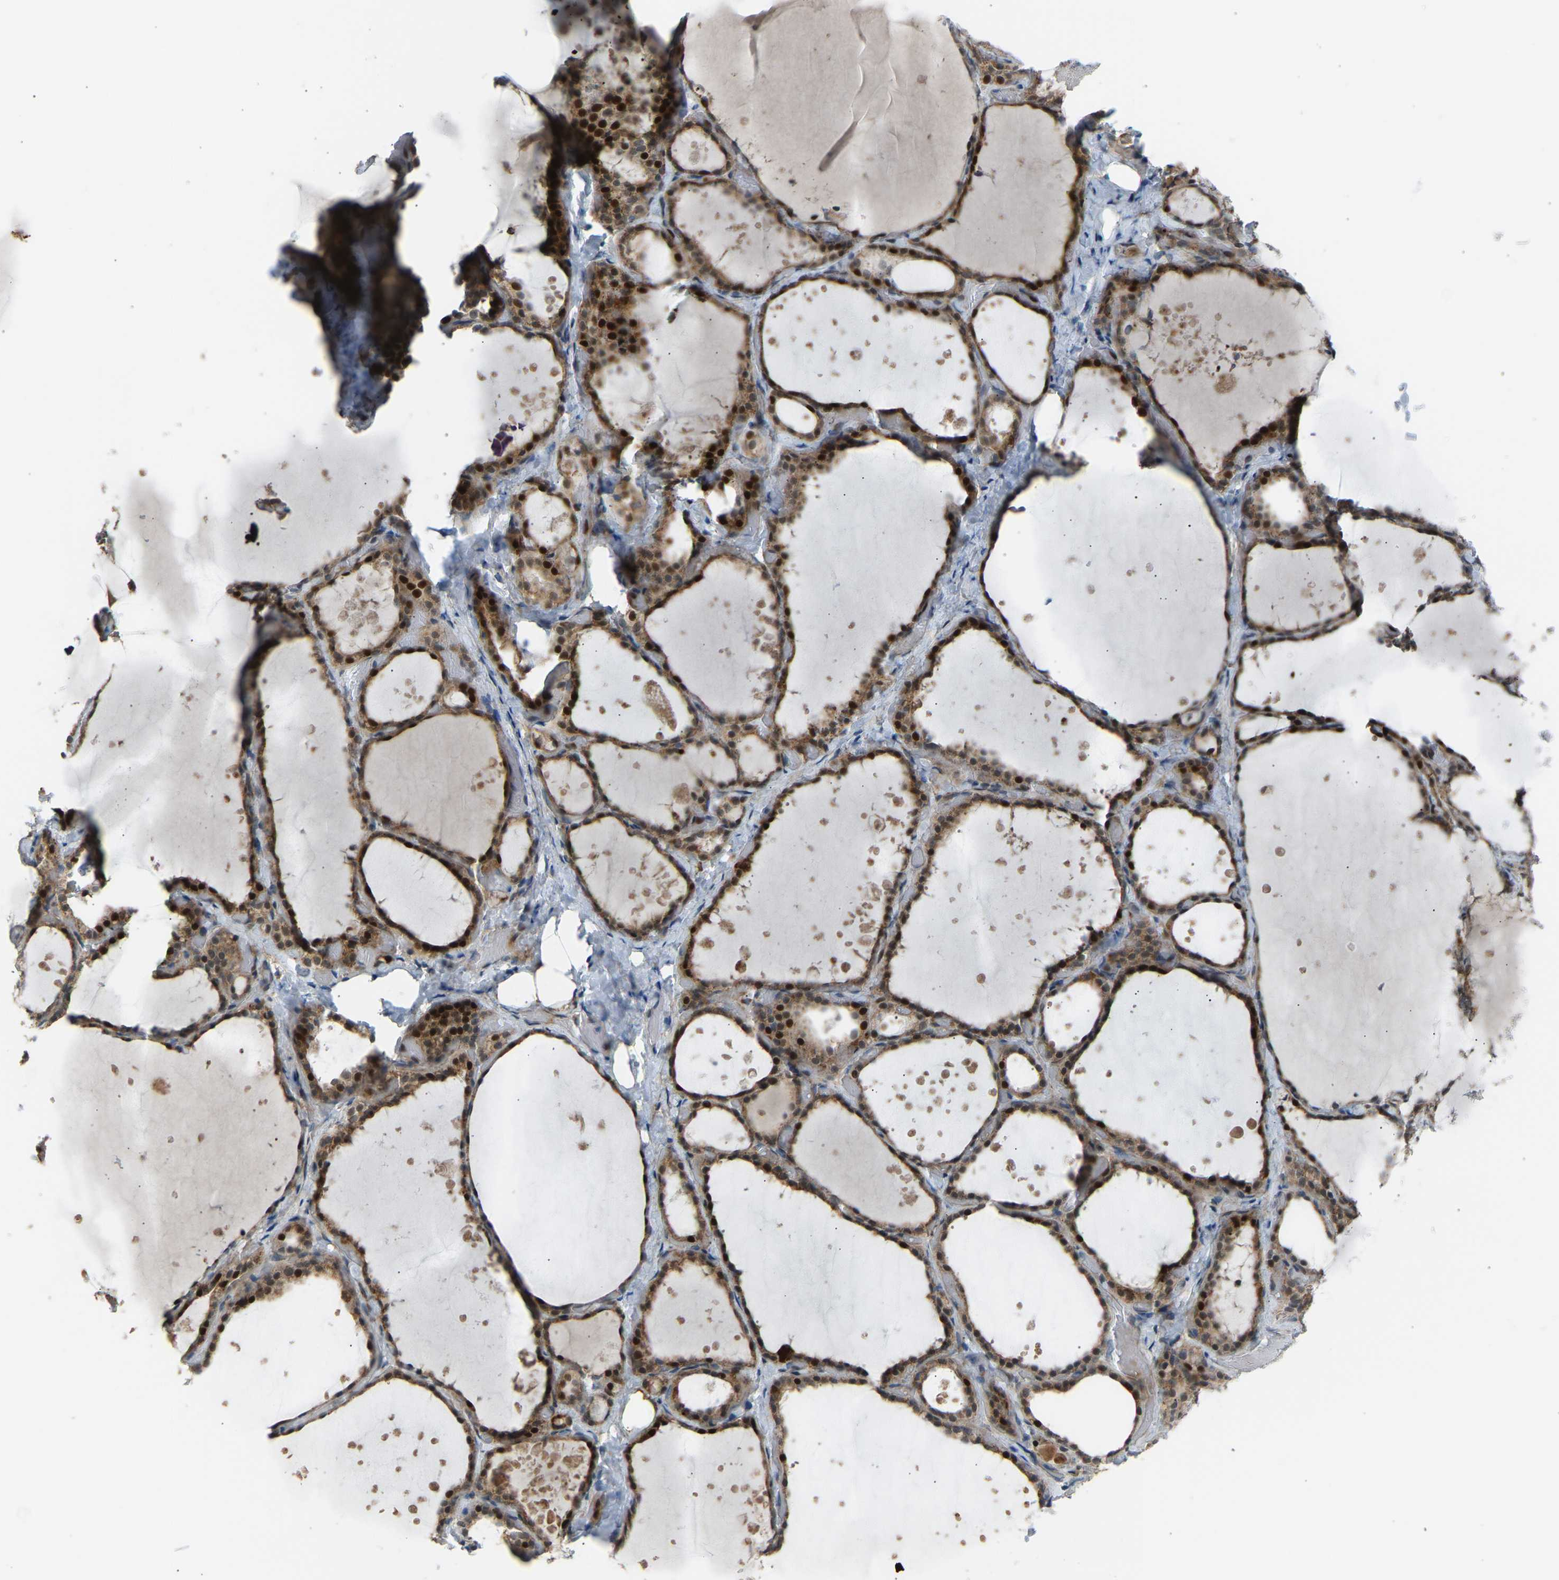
{"staining": {"intensity": "strong", "quantity": ">75%", "location": "nuclear"}, "tissue": "thyroid gland", "cell_type": "Glandular cells", "image_type": "normal", "snomed": [{"axis": "morphology", "description": "Normal tissue, NOS"}, {"axis": "topography", "description": "Thyroid gland"}], "caption": "Protein staining of normal thyroid gland exhibits strong nuclear staining in about >75% of glandular cells.", "gene": "VPS41", "patient": {"sex": "female", "age": 44}}